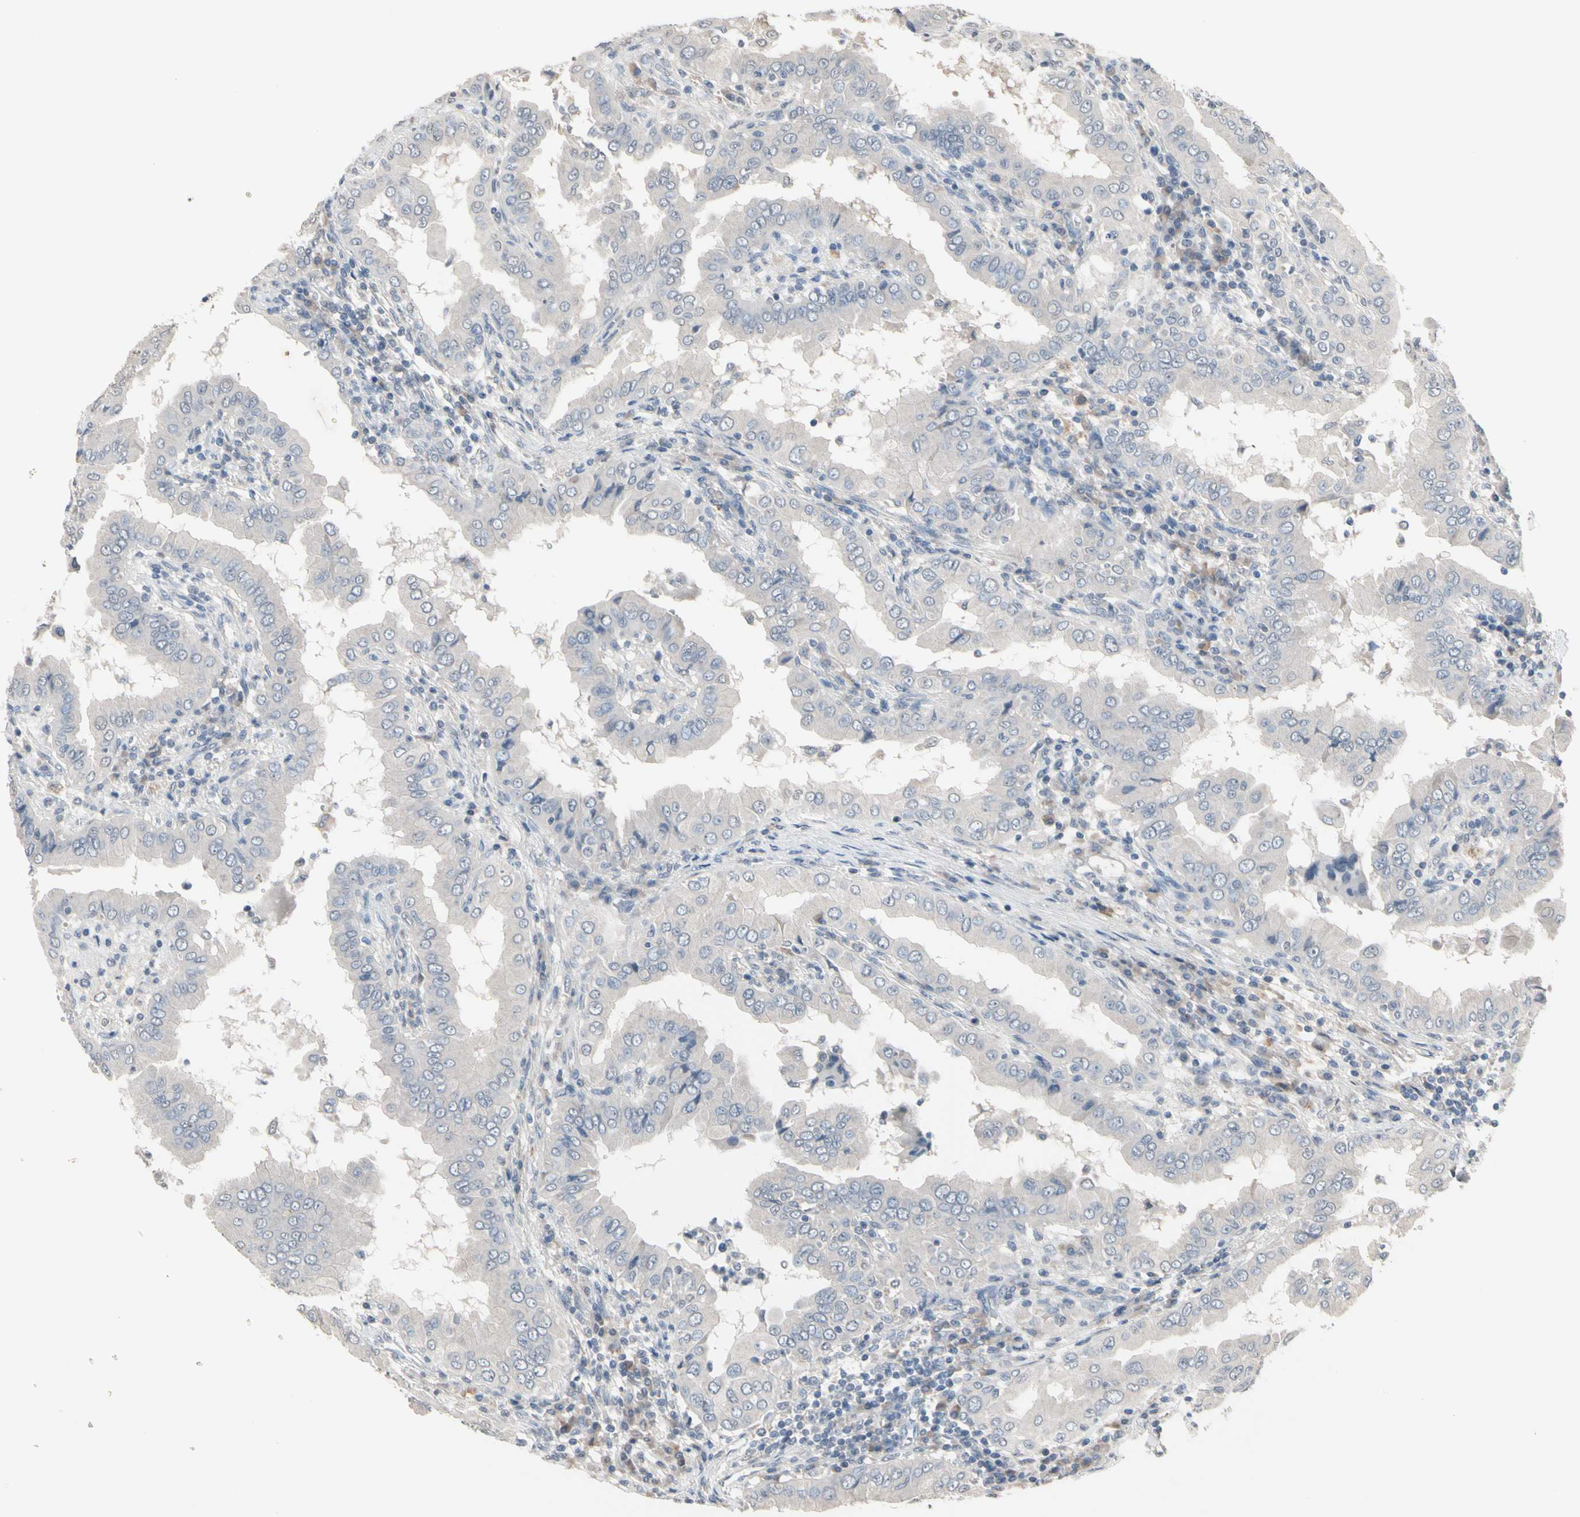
{"staining": {"intensity": "negative", "quantity": "none", "location": "none"}, "tissue": "thyroid cancer", "cell_type": "Tumor cells", "image_type": "cancer", "snomed": [{"axis": "morphology", "description": "Papillary adenocarcinoma, NOS"}, {"axis": "topography", "description": "Thyroid gland"}], "caption": "Immunohistochemical staining of thyroid papillary adenocarcinoma exhibits no significant positivity in tumor cells.", "gene": "SV2A", "patient": {"sex": "male", "age": 33}}